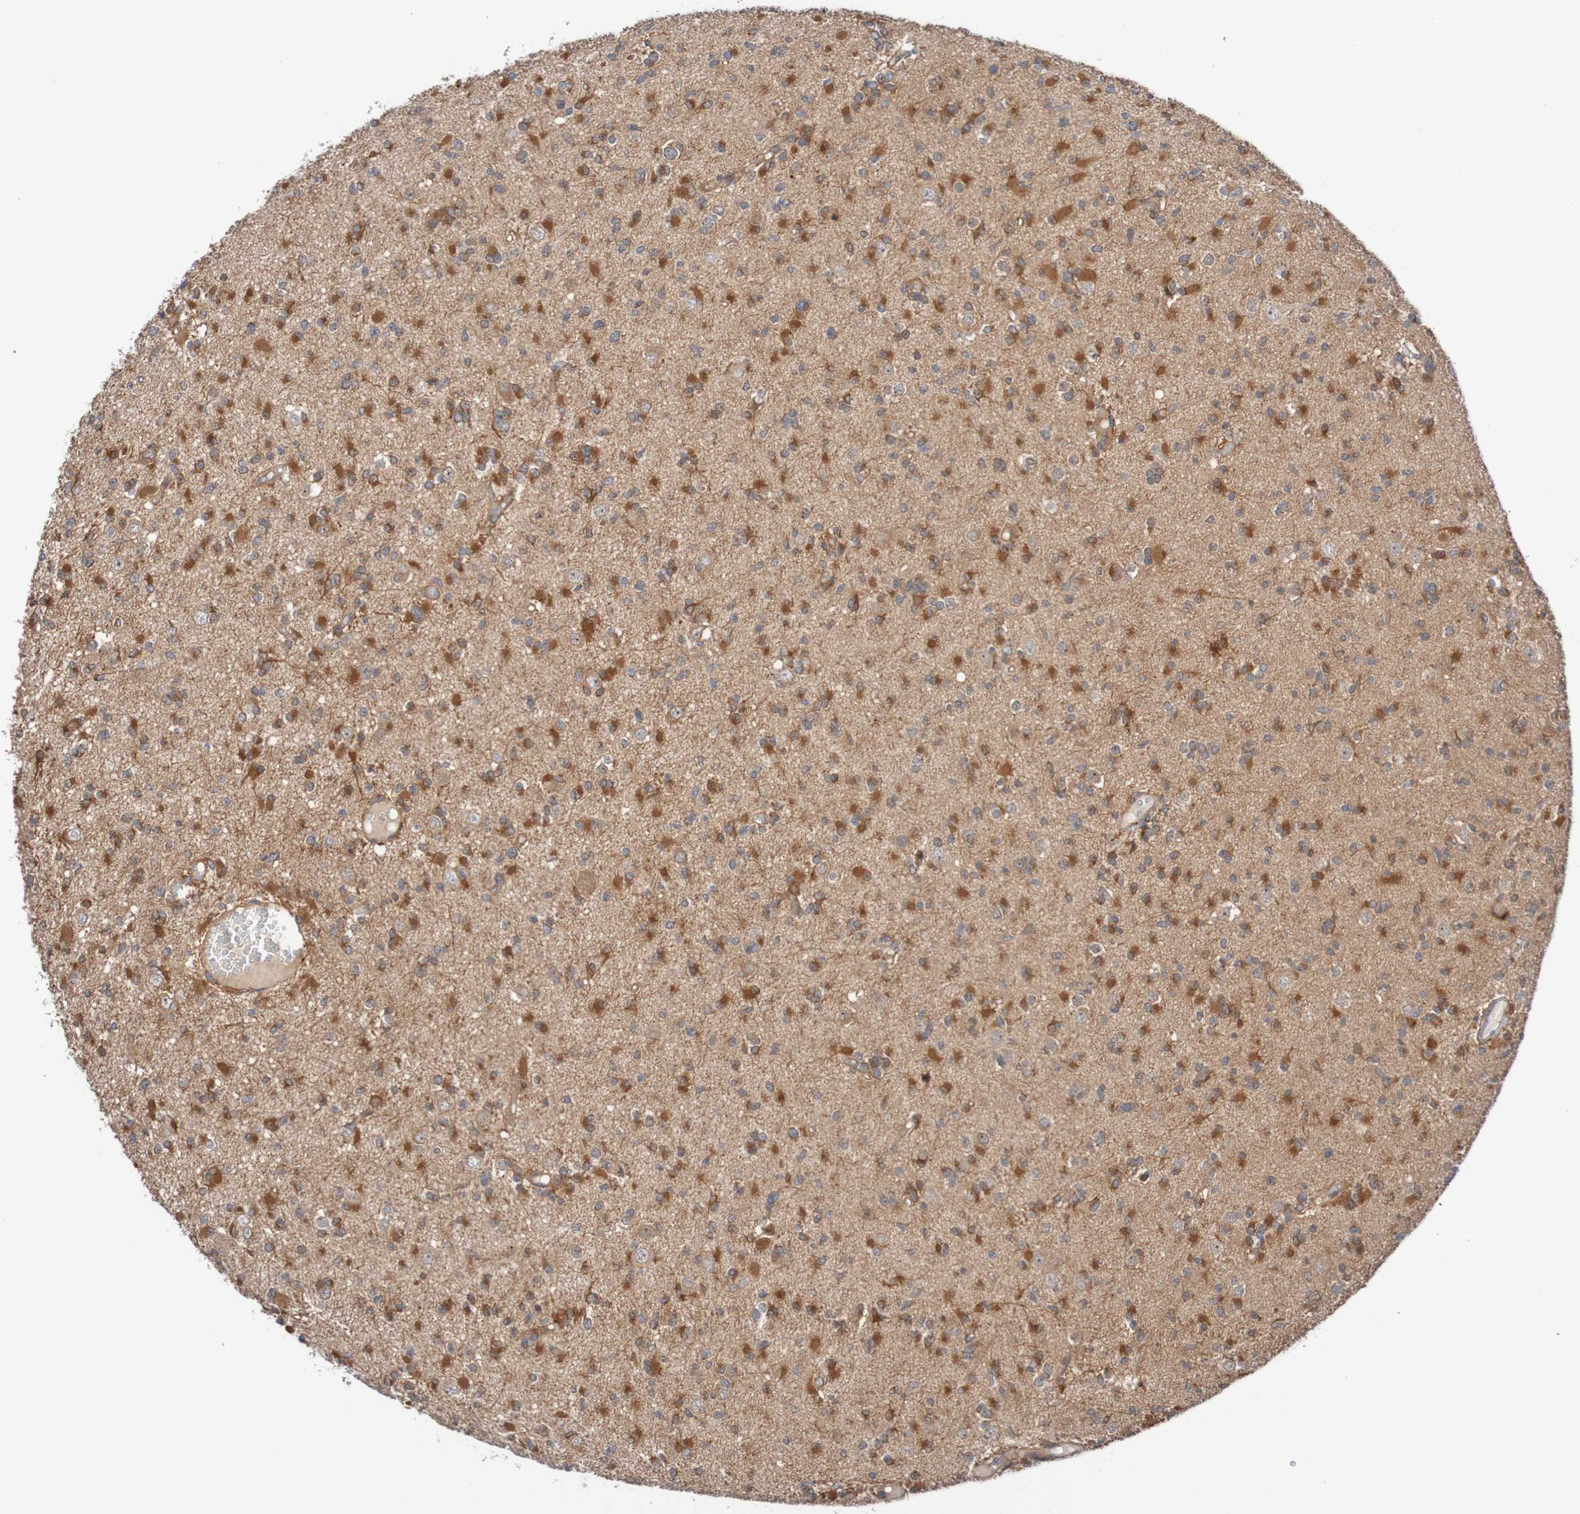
{"staining": {"intensity": "moderate", "quantity": "25%-75%", "location": "cytoplasmic/membranous,nuclear"}, "tissue": "glioma", "cell_type": "Tumor cells", "image_type": "cancer", "snomed": [{"axis": "morphology", "description": "Glioma, malignant, Low grade"}, {"axis": "topography", "description": "Brain"}], "caption": "Immunohistochemical staining of human malignant low-grade glioma shows medium levels of moderate cytoplasmic/membranous and nuclear protein staining in about 25%-75% of tumor cells.", "gene": "PHPT1", "patient": {"sex": "female", "age": 22}}